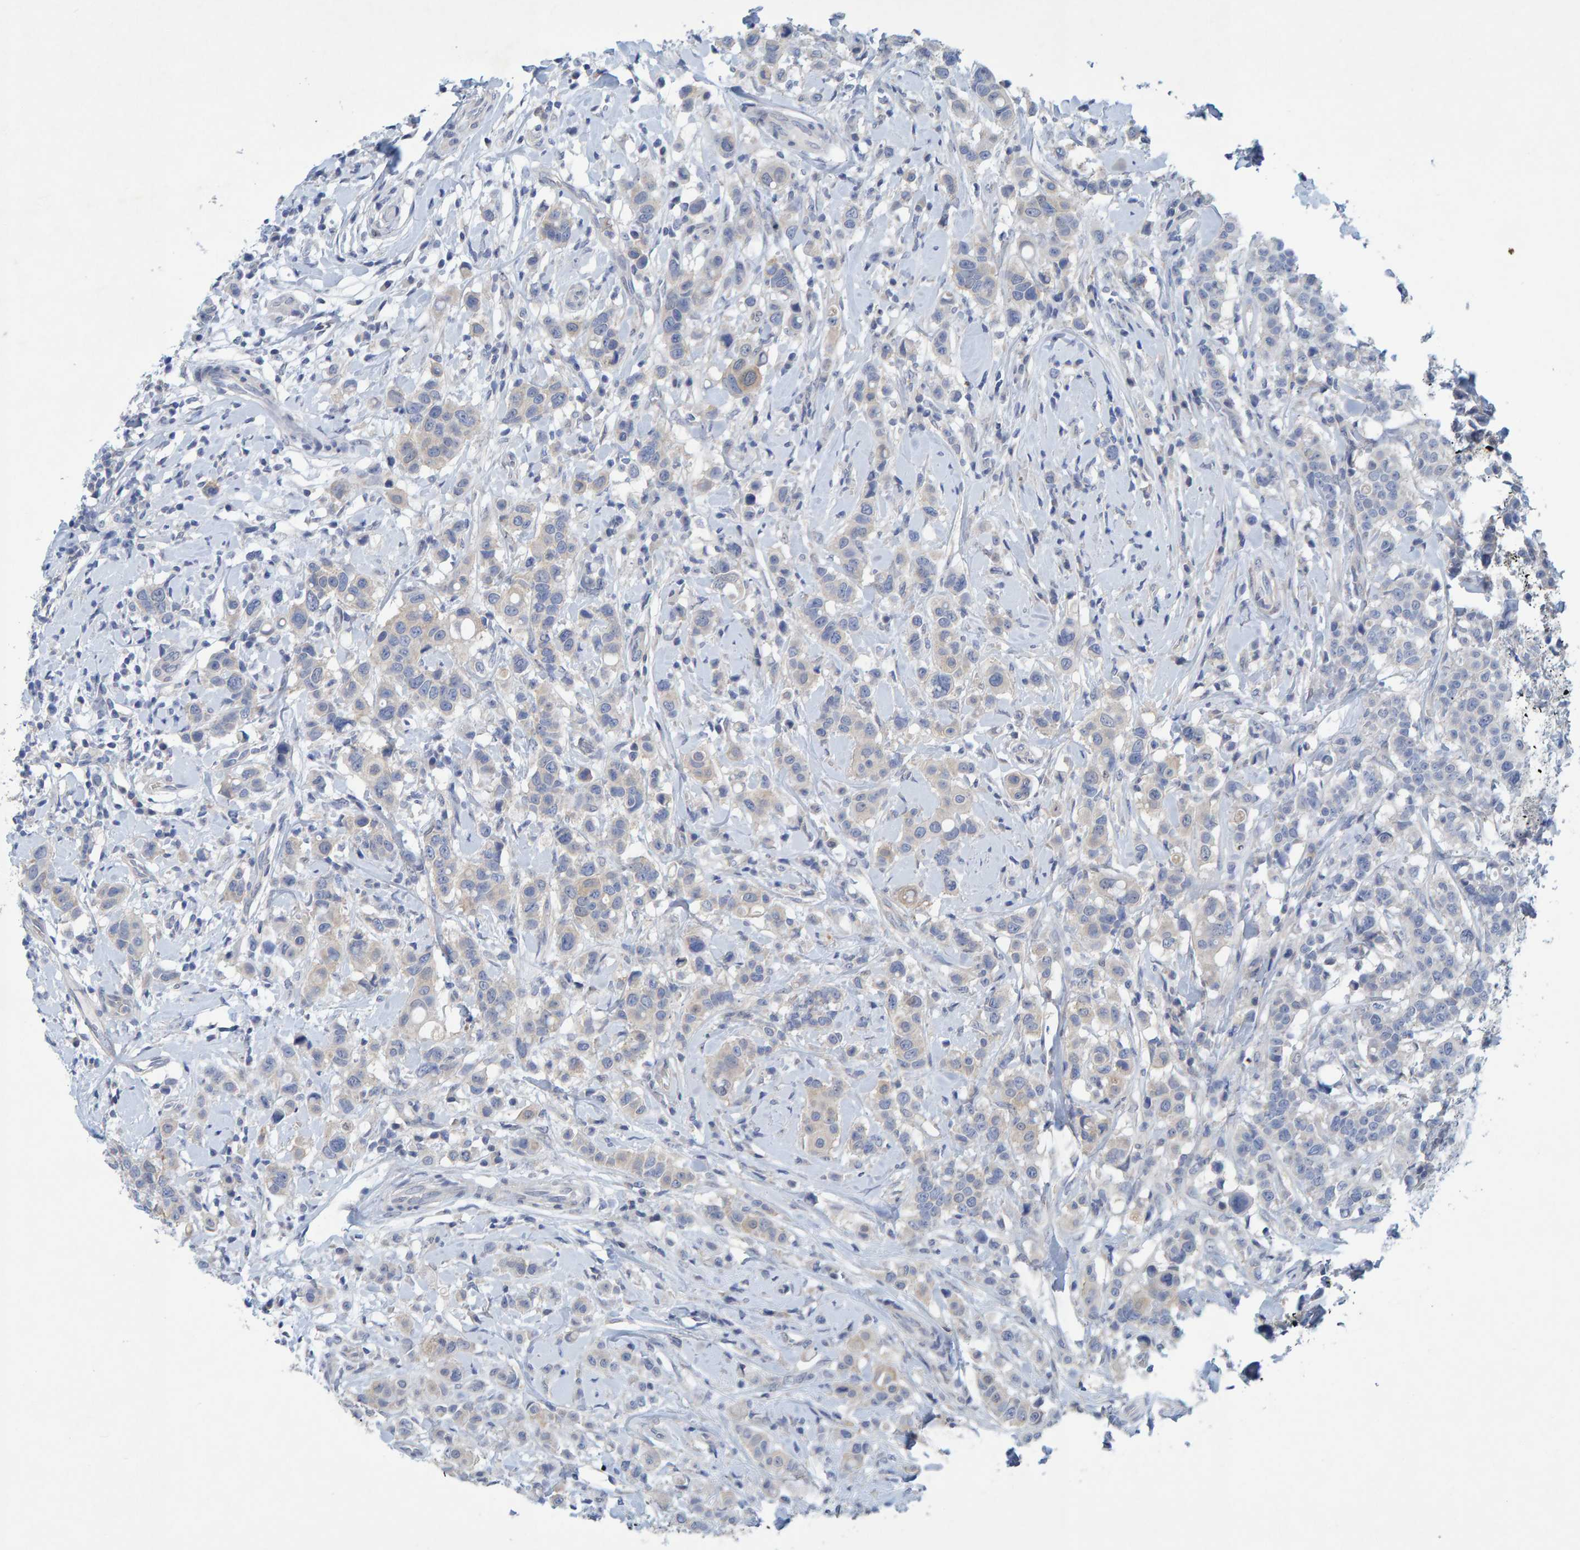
{"staining": {"intensity": "weak", "quantity": "<25%", "location": "cytoplasmic/membranous"}, "tissue": "breast cancer", "cell_type": "Tumor cells", "image_type": "cancer", "snomed": [{"axis": "morphology", "description": "Duct carcinoma"}, {"axis": "topography", "description": "Breast"}], "caption": "Tumor cells show no significant protein staining in breast infiltrating ductal carcinoma.", "gene": "ALAD", "patient": {"sex": "female", "age": 27}}